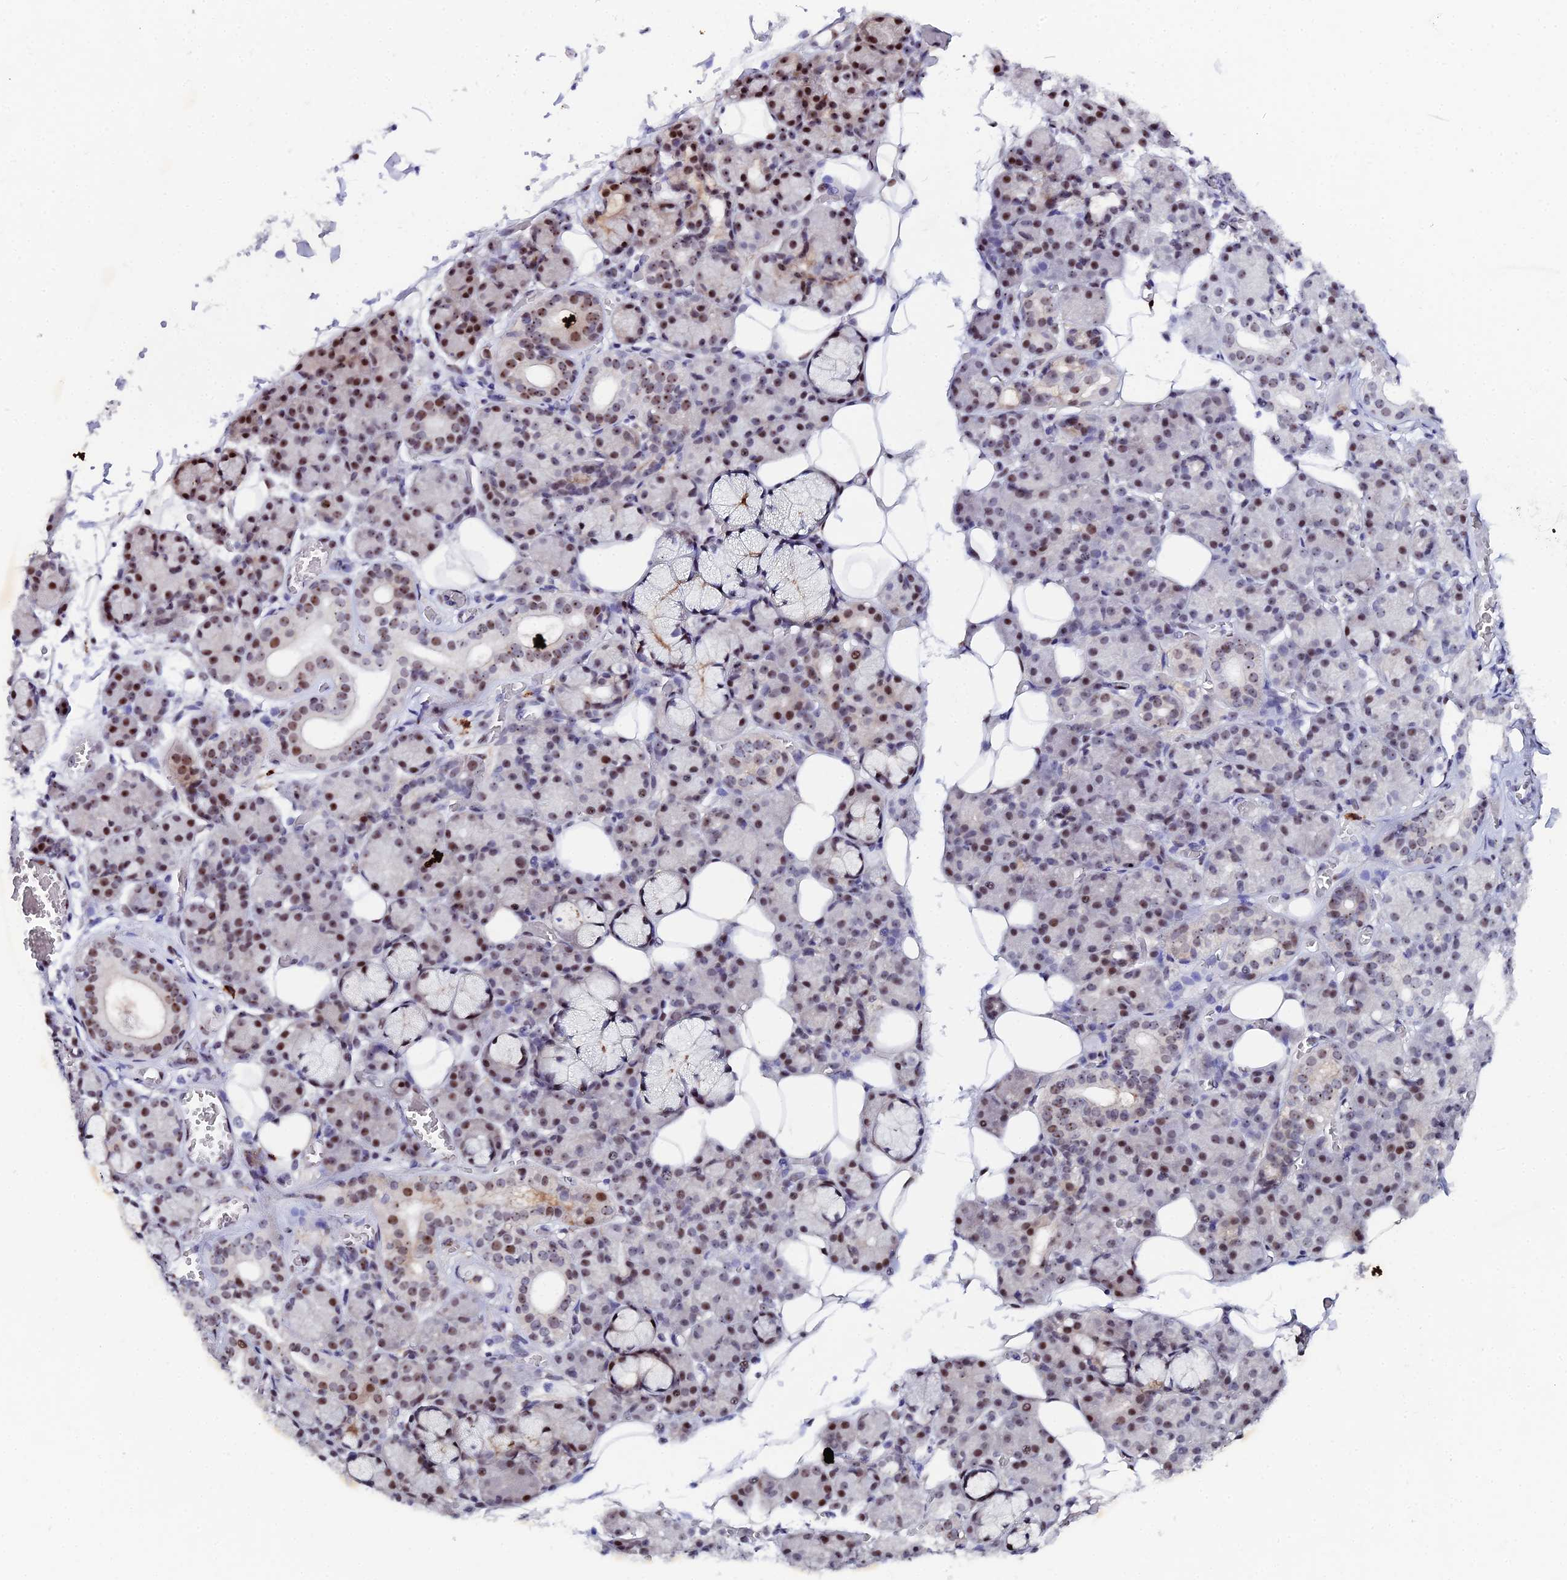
{"staining": {"intensity": "moderate", "quantity": ">75%", "location": "nuclear"}, "tissue": "salivary gland", "cell_type": "Glandular cells", "image_type": "normal", "snomed": [{"axis": "morphology", "description": "Normal tissue, NOS"}, {"axis": "topography", "description": "Salivary gland"}], "caption": "Immunohistochemical staining of unremarkable salivary gland reveals >75% levels of moderate nuclear protein positivity in approximately >75% of glandular cells.", "gene": "TIFA", "patient": {"sex": "male", "age": 63}}